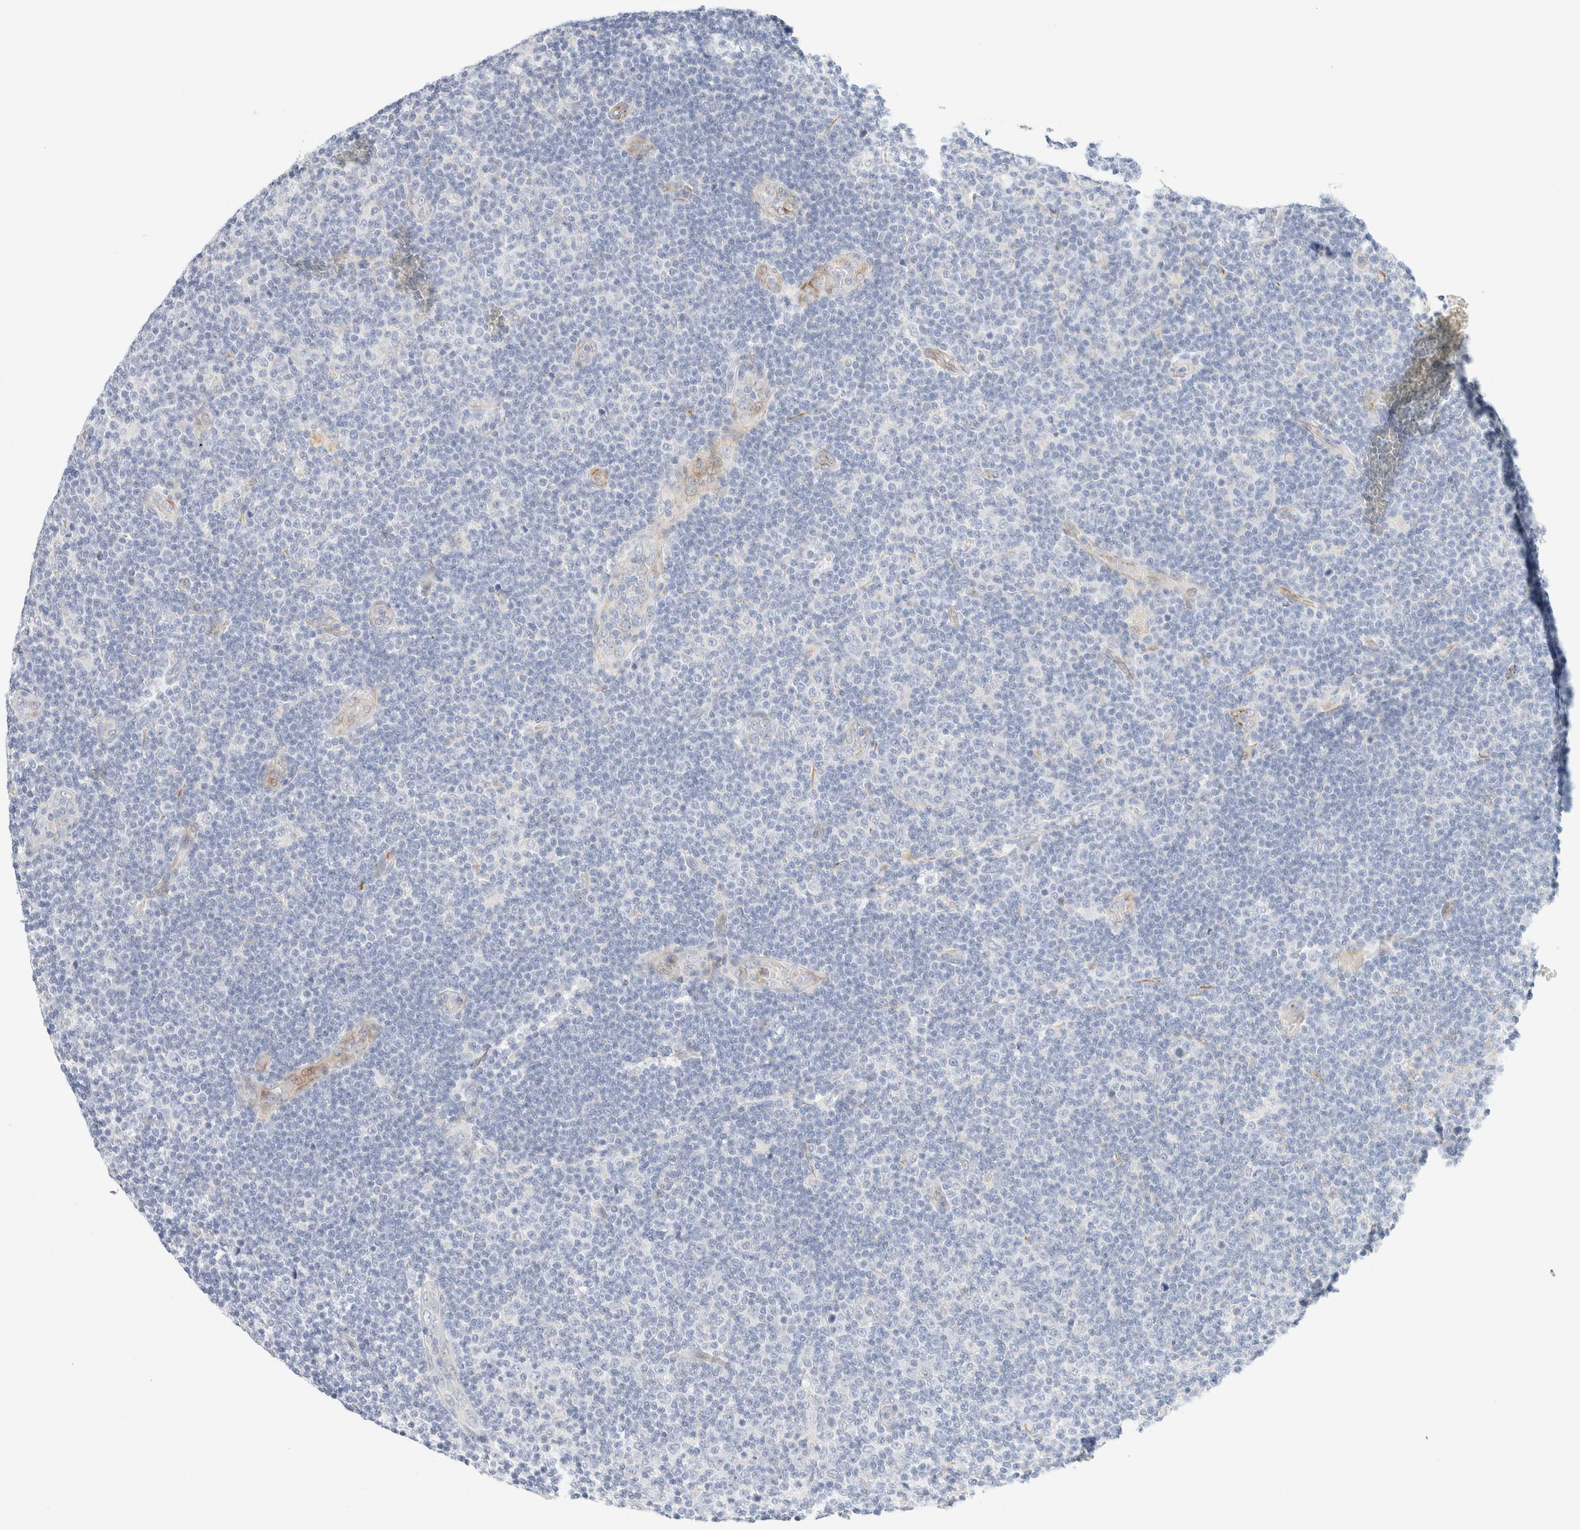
{"staining": {"intensity": "negative", "quantity": "none", "location": "none"}, "tissue": "lymphoma", "cell_type": "Tumor cells", "image_type": "cancer", "snomed": [{"axis": "morphology", "description": "Malignant lymphoma, non-Hodgkin's type, Low grade"}, {"axis": "topography", "description": "Lymph node"}], "caption": "Immunohistochemistry (IHC) of human malignant lymphoma, non-Hodgkin's type (low-grade) shows no staining in tumor cells.", "gene": "SLC25A48", "patient": {"sex": "male", "age": 83}}